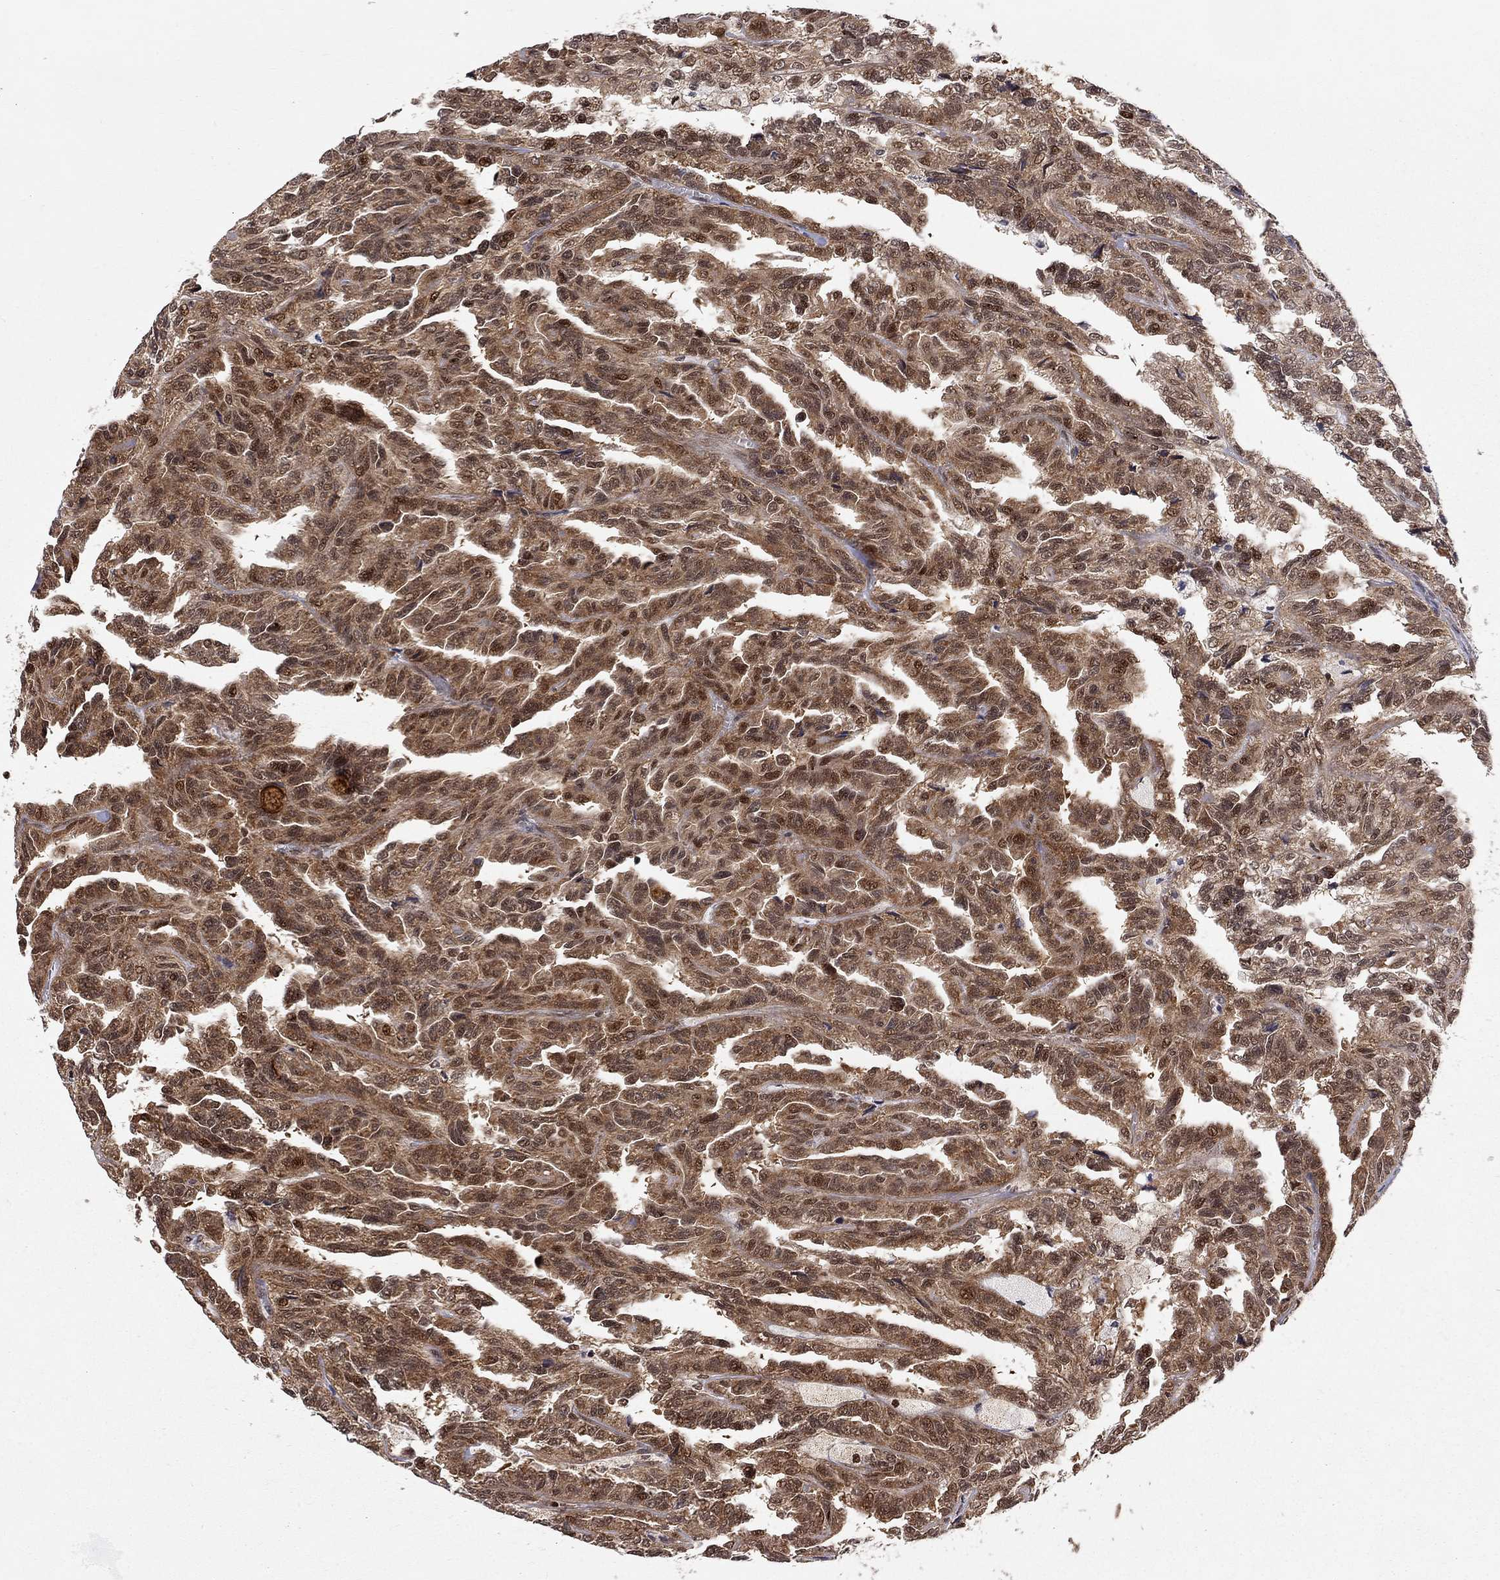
{"staining": {"intensity": "moderate", "quantity": "25%-75%", "location": "cytoplasmic/membranous,nuclear"}, "tissue": "renal cancer", "cell_type": "Tumor cells", "image_type": "cancer", "snomed": [{"axis": "morphology", "description": "Adenocarcinoma, NOS"}, {"axis": "topography", "description": "Kidney"}], "caption": "Immunohistochemical staining of renal cancer (adenocarcinoma) displays medium levels of moderate cytoplasmic/membranous and nuclear protein positivity in about 25%-75% of tumor cells.", "gene": "ELOB", "patient": {"sex": "male", "age": 79}}